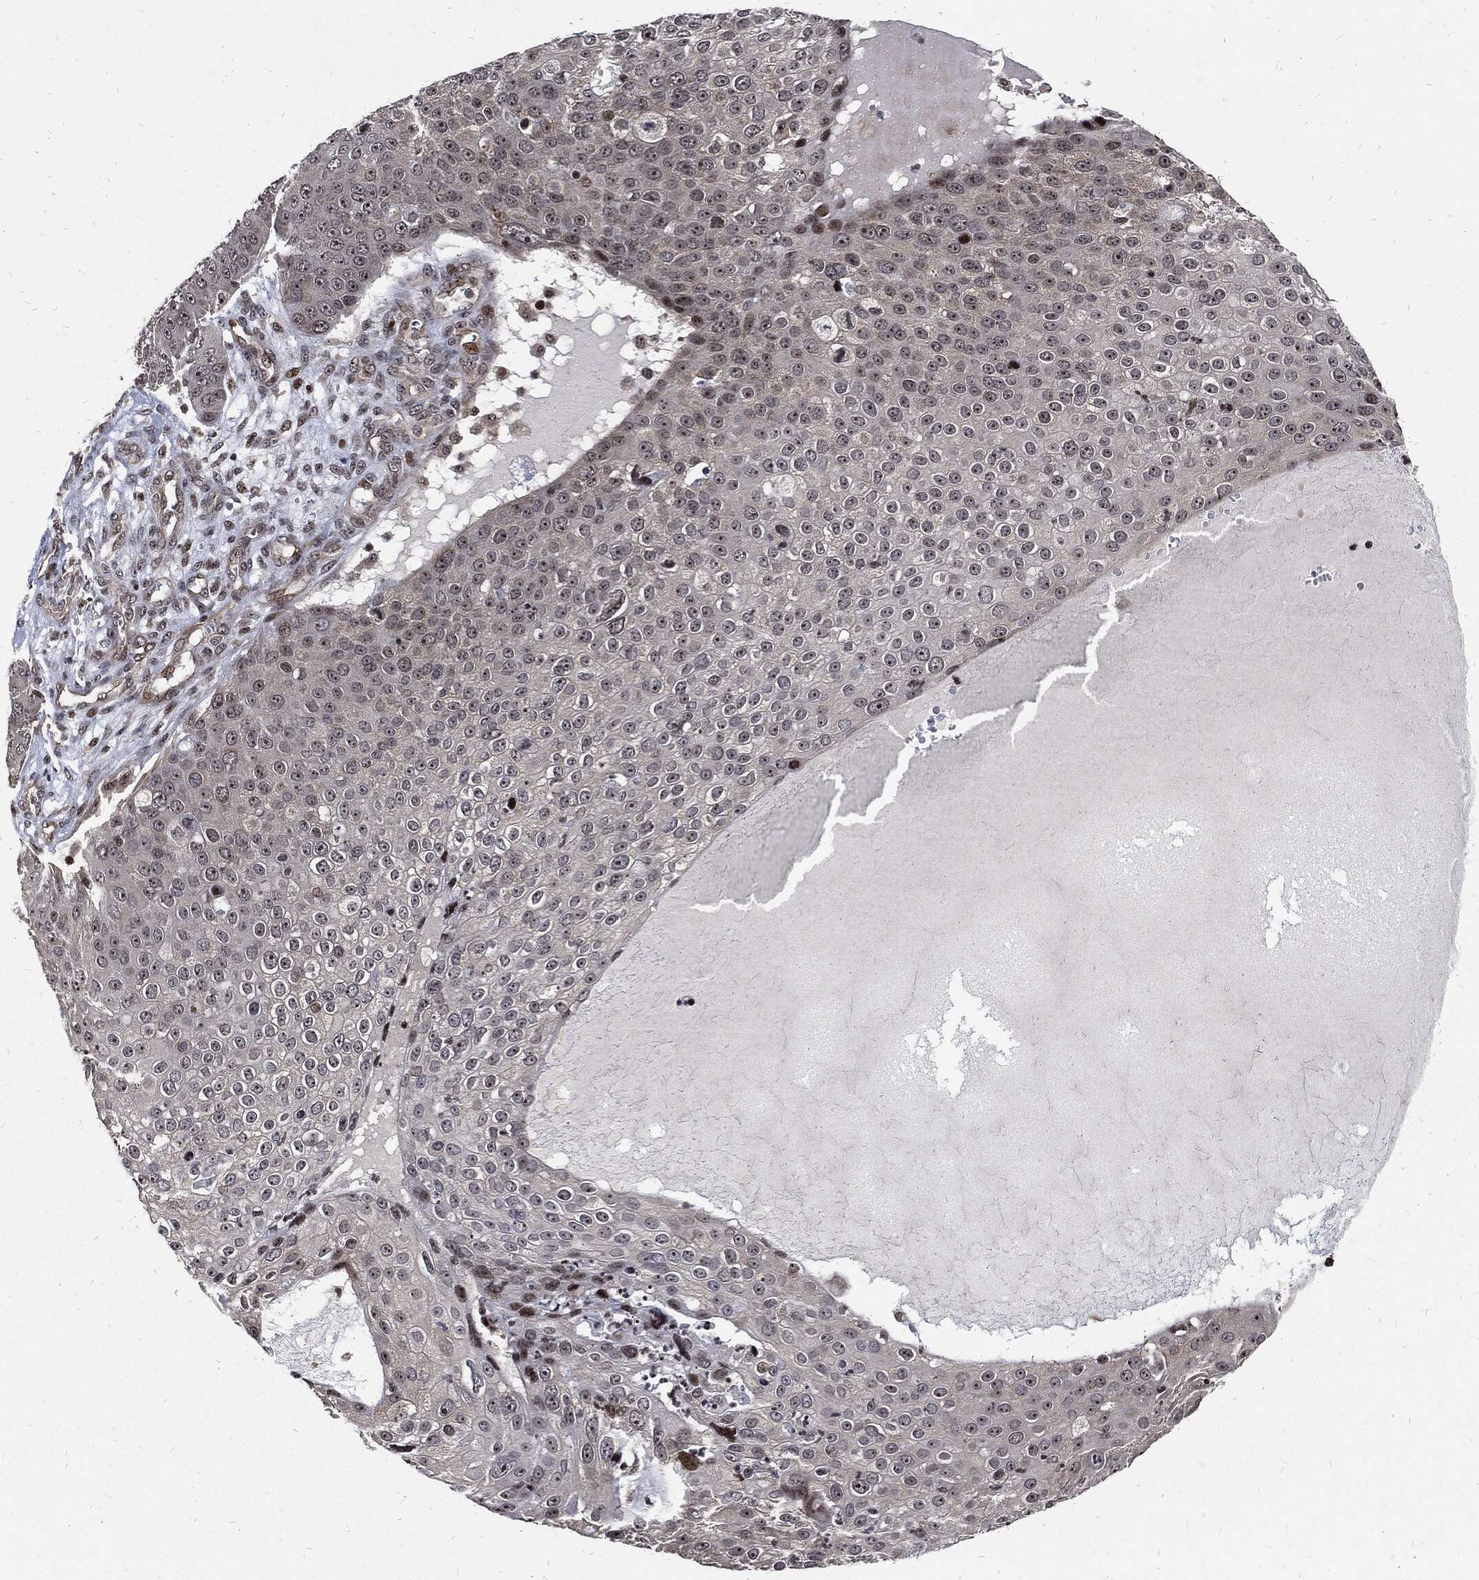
{"staining": {"intensity": "negative", "quantity": "none", "location": "none"}, "tissue": "skin cancer", "cell_type": "Tumor cells", "image_type": "cancer", "snomed": [{"axis": "morphology", "description": "Squamous cell carcinoma, NOS"}, {"axis": "topography", "description": "Skin"}], "caption": "Skin cancer stained for a protein using immunohistochemistry (IHC) shows no staining tumor cells.", "gene": "ZNF775", "patient": {"sex": "male", "age": 71}}